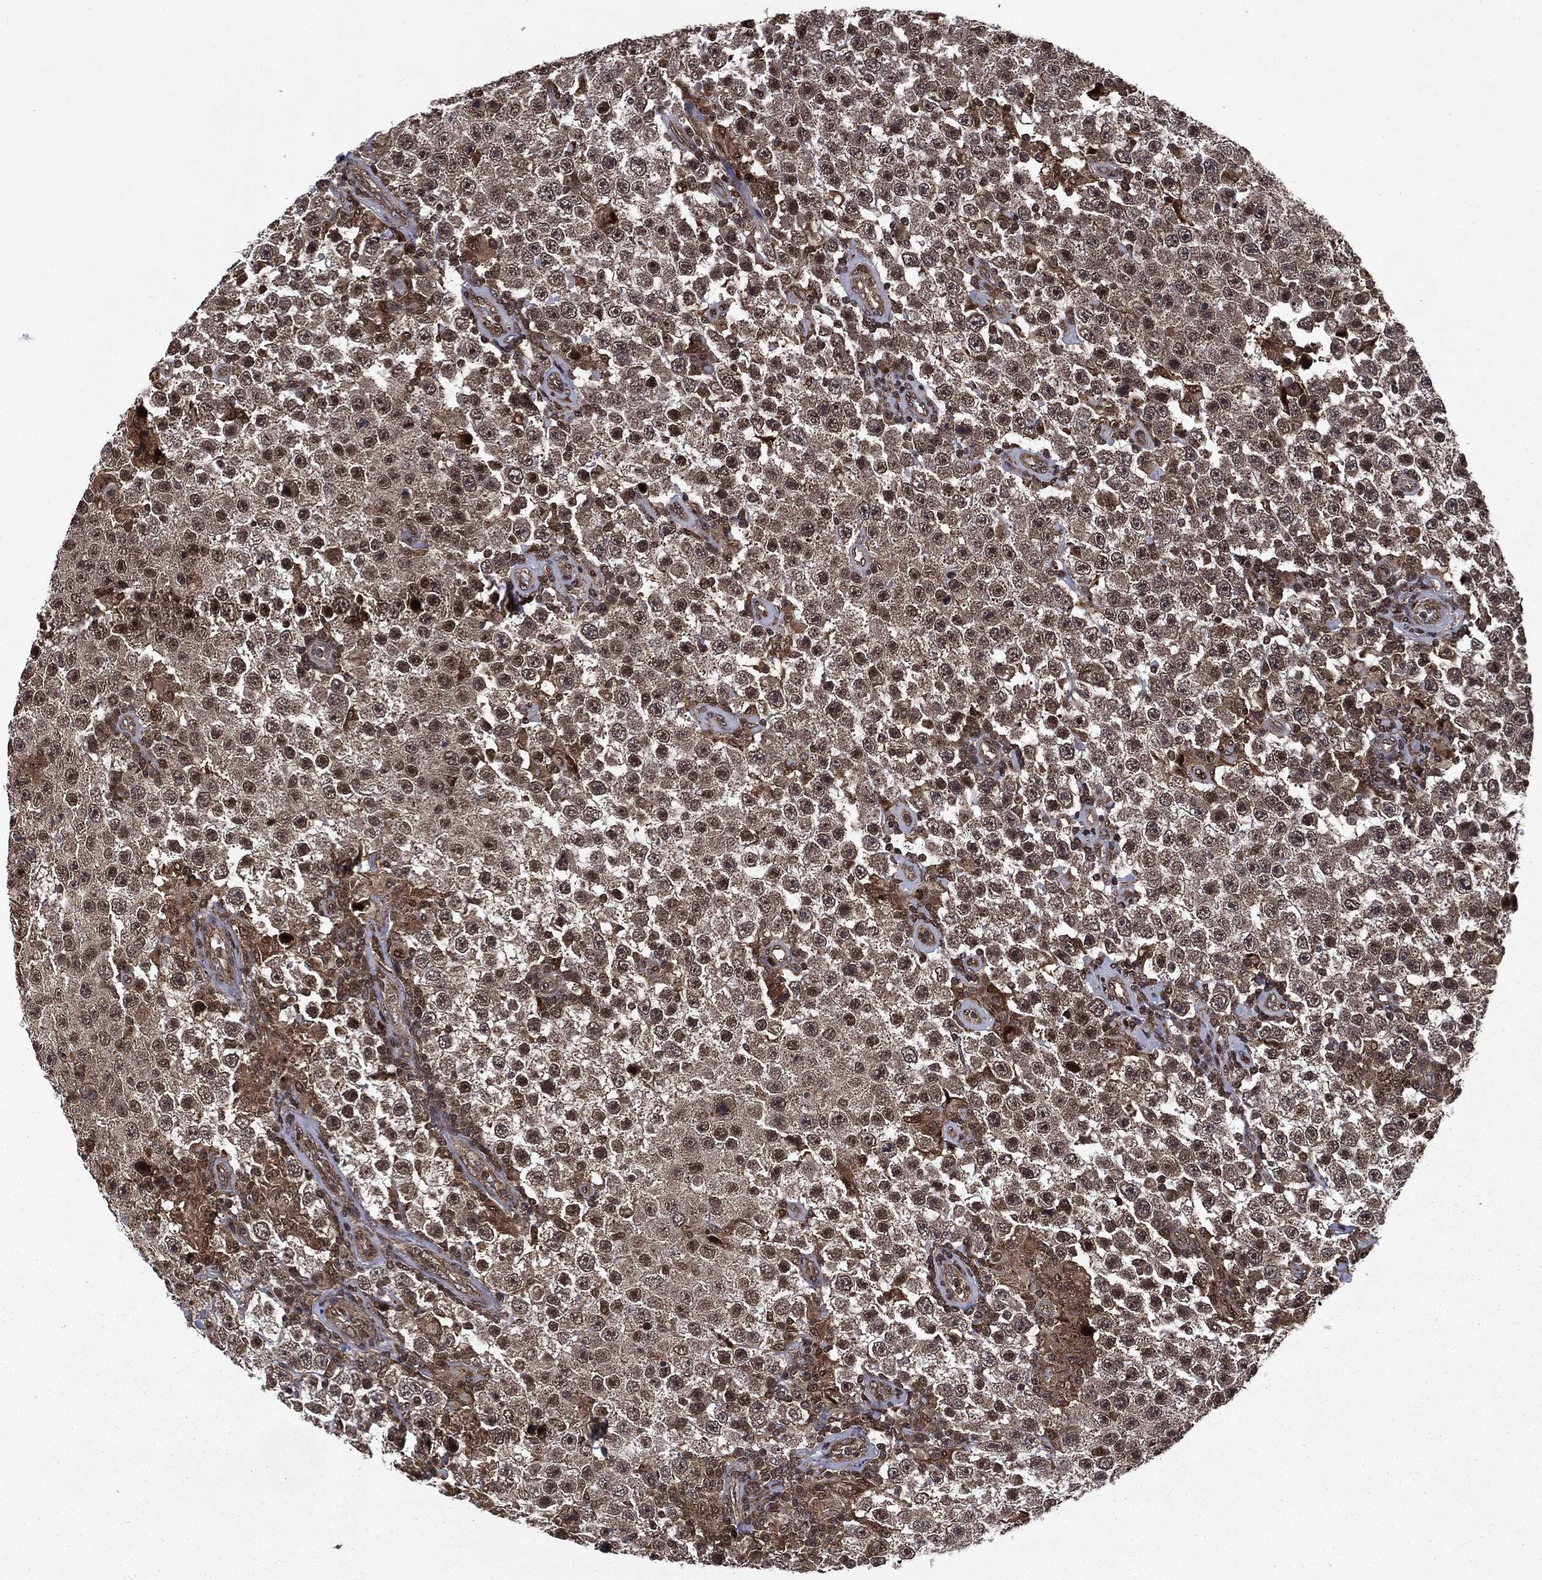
{"staining": {"intensity": "moderate", "quantity": "25%-75%", "location": "nuclear"}, "tissue": "testis cancer", "cell_type": "Tumor cells", "image_type": "cancer", "snomed": [{"axis": "morphology", "description": "Normal tissue, NOS"}, {"axis": "morphology", "description": "Urothelial carcinoma, High grade"}, {"axis": "morphology", "description": "Seminoma, NOS"}, {"axis": "morphology", "description": "Carcinoma, Embryonal, NOS"}, {"axis": "topography", "description": "Urinary bladder"}, {"axis": "topography", "description": "Testis"}], "caption": "This is a histology image of IHC staining of testis seminoma, which shows moderate expression in the nuclear of tumor cells.", "gene": "STAU2", "patient": {"sex": "male", "age": 41}}